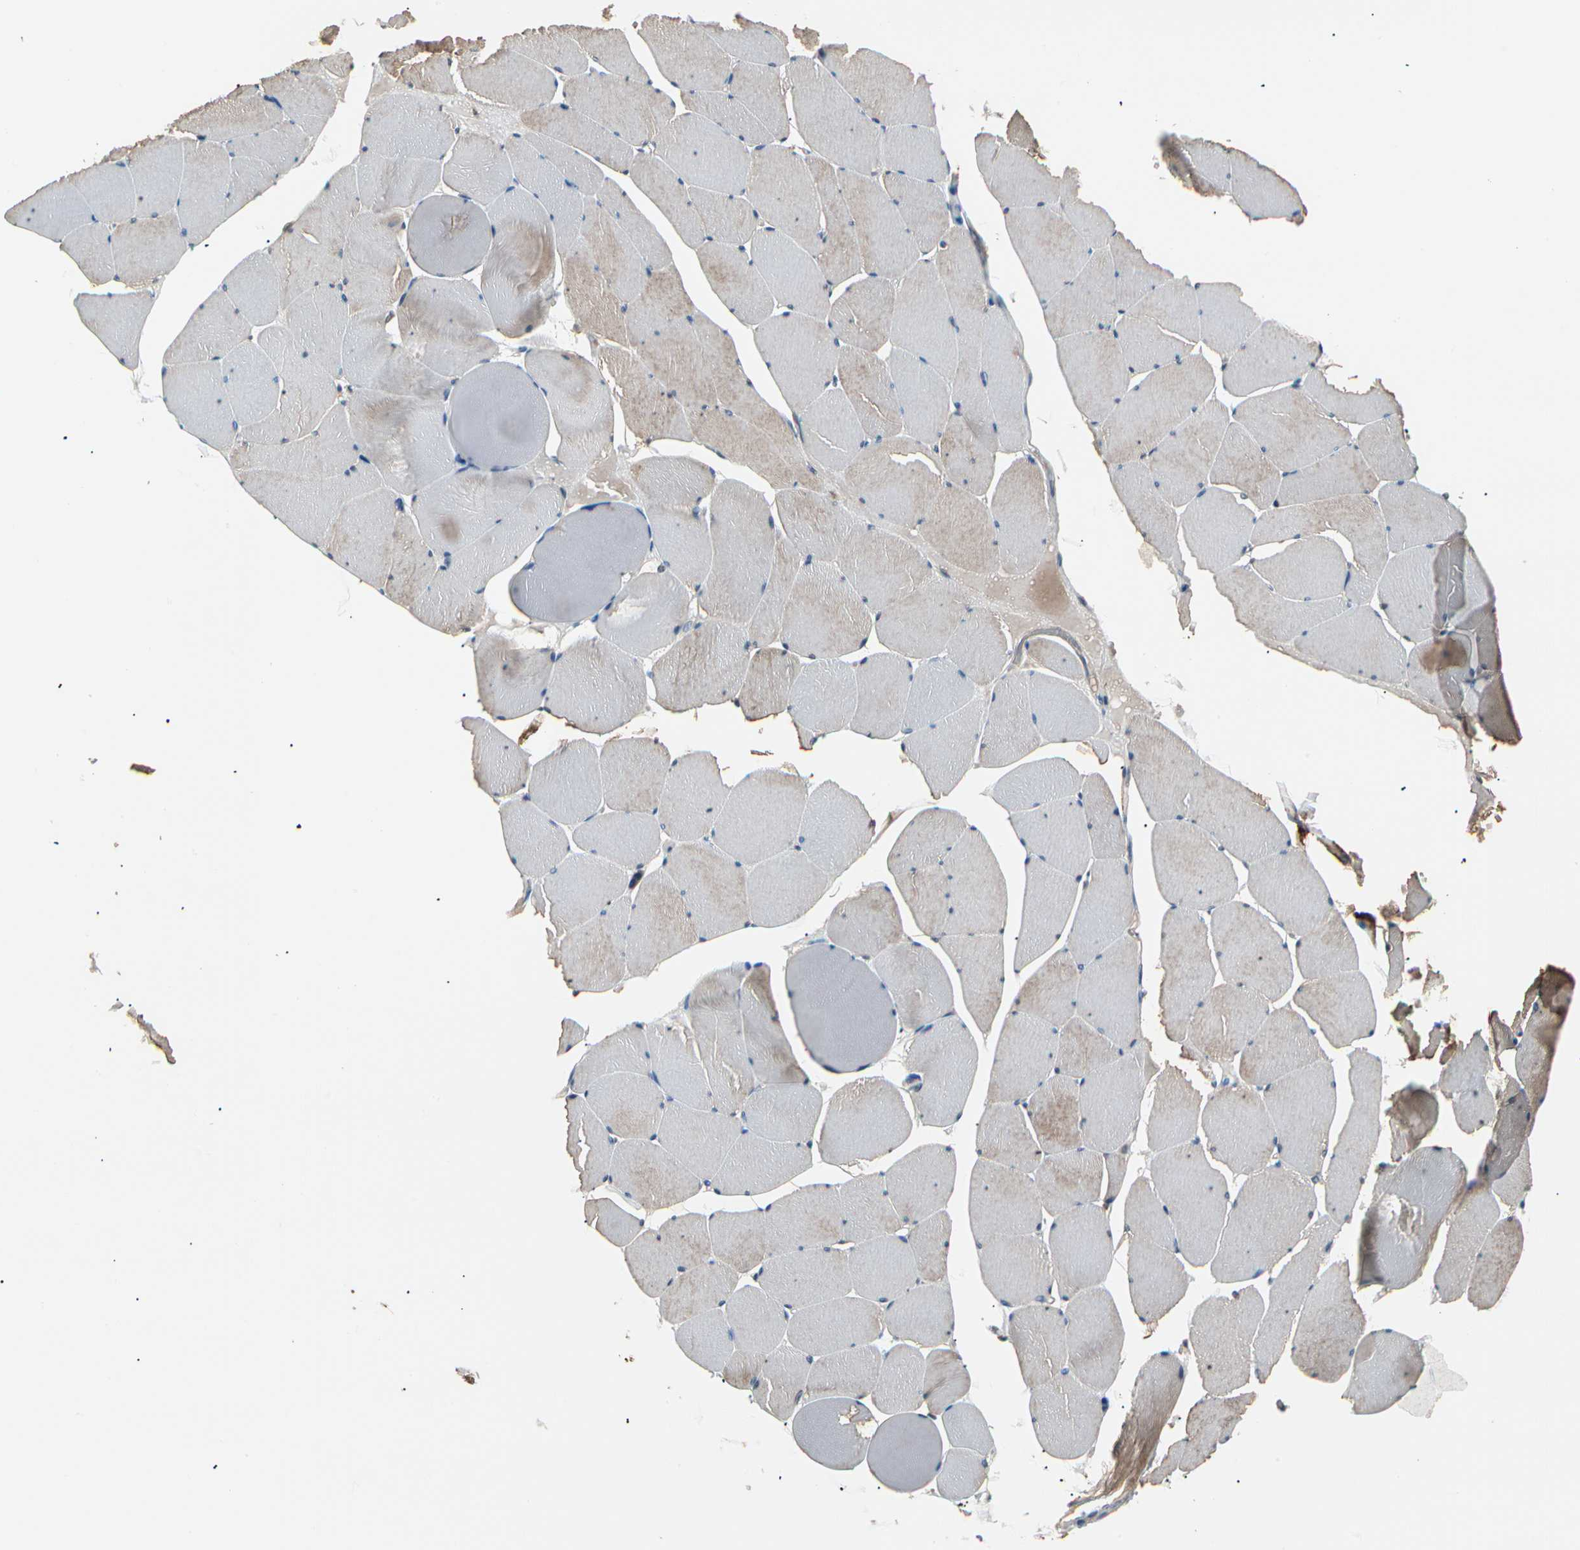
{"staining": {"intensity": "weak", "quantity": ">75%", "location": "cytoplasmic/membranous"}, "tissue": "skeletal muscle", "cell_type": "Myocytes", "image_type": "normal", "snomed": [{"axis": "morphology", "description": "Normal tissue, NOS"}, {"axis": "topography", "description": "Skeletal muscle"}, {"axis": "topography", "description": "Salivary gland"}], "caption": "Immunohistochemistry (IHC) (DAB) staining of benign skeletal muscle shows weak cytoplasmic/membranous protein positivity in approximately >75% of myocytes.", "gene": "MAPK13", "patient": {"sex": "male", "age": 62}}